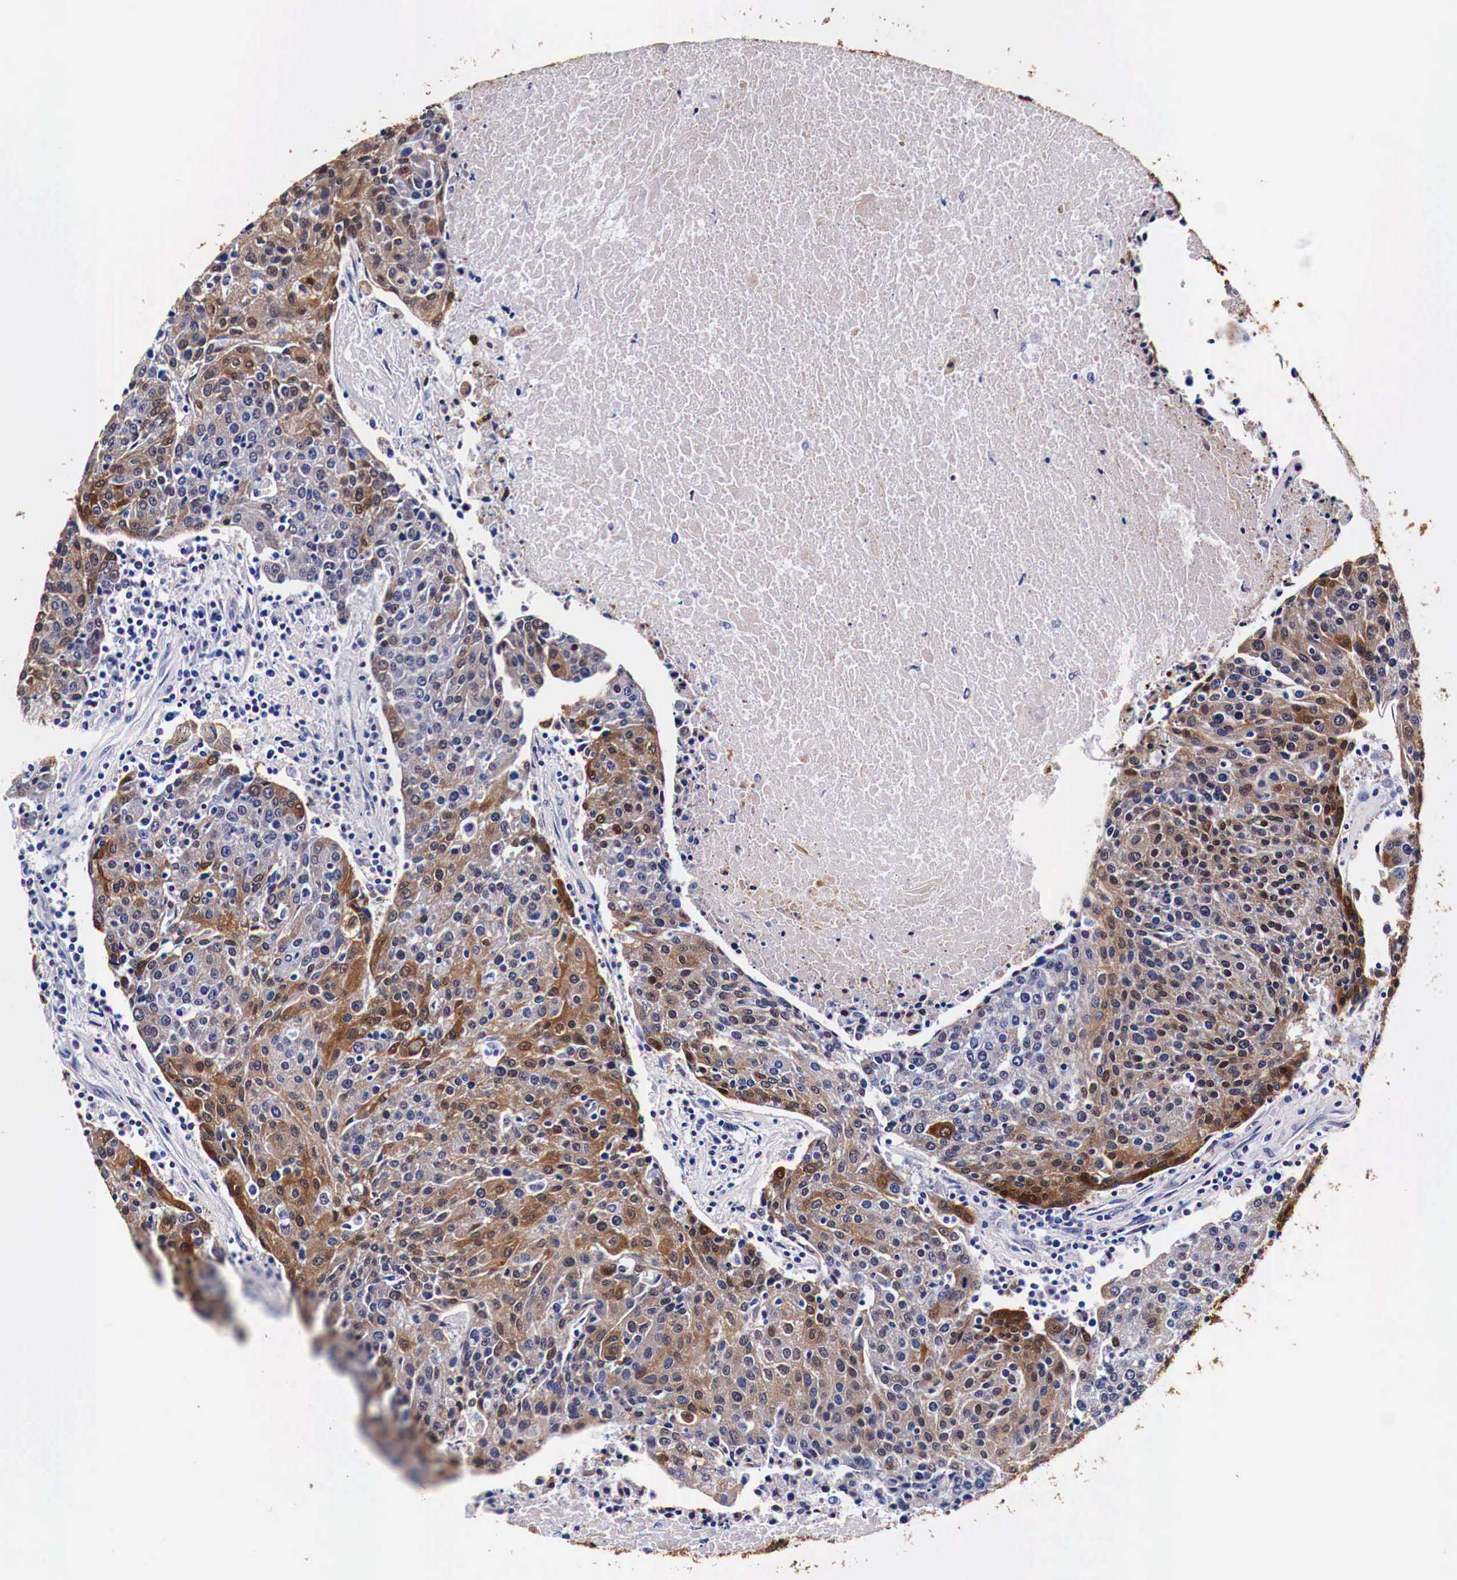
{"staining": {"intensity": "moderate", "quantity": "25%-75%", "location": "cytoplasmic/membranous"}, "tissue": "urothelial cancer", "cell_type": "Tumor cells", "image_type": "cancer", "snomed": [{"axis": "morphology", "description": "Urothelial carcinoma, High grade"}, {"axis": "topography", "description": "Urinary bladder"}], "caption": "High-grade urothelial carcinoma was stained to show a protein in brown. There is medium levels of moderate cytoplasmic/membranous positivity in about 25%-75% of tumor cells.", "gene": "HSPB1", "patient": {"sex": "female", "age": 85}}